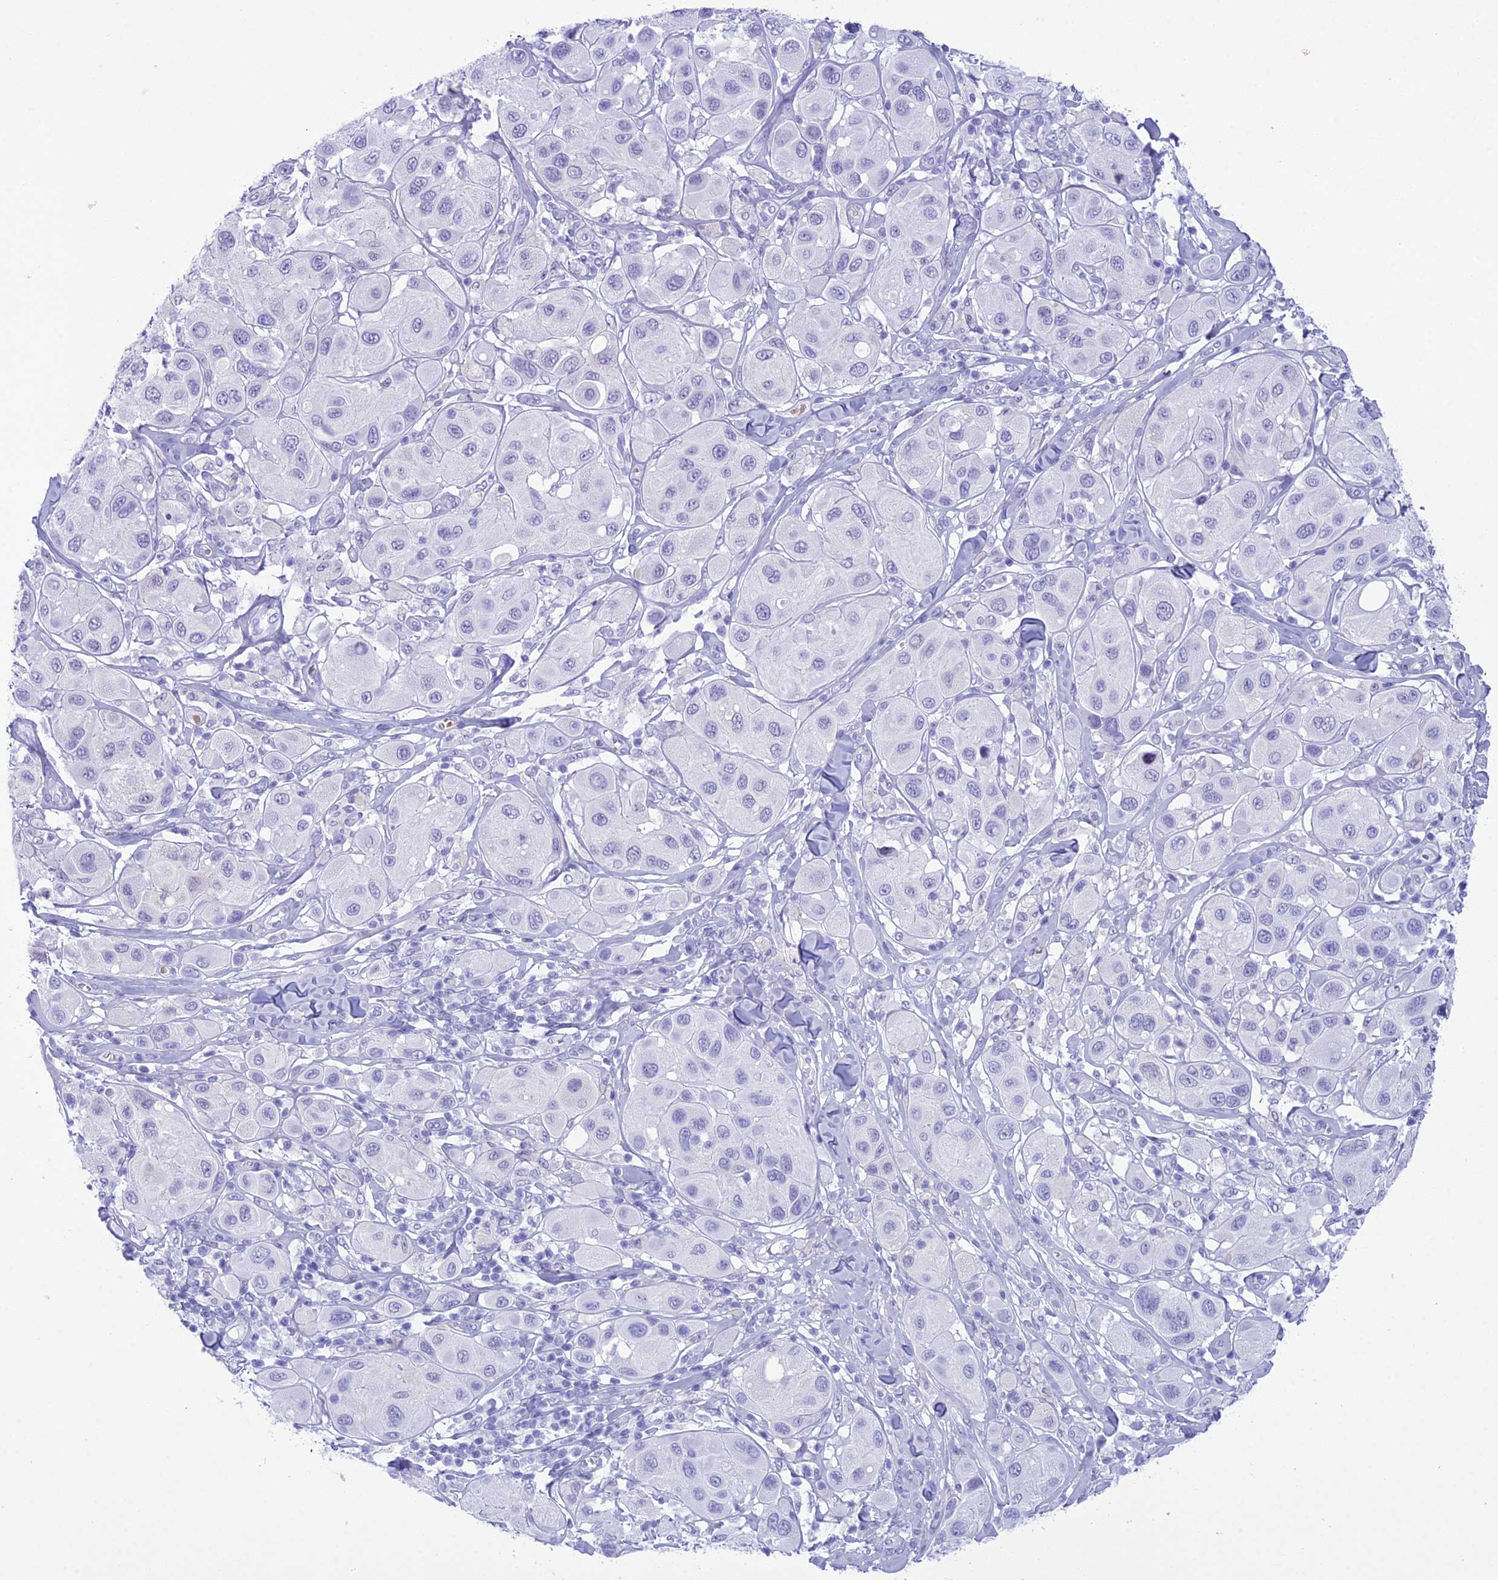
{"staining": {"intensity": "negative", "quantity": "none", "location": "none"}, "tissue": "melanoma", "cell_type": "Tumor cells", "image_type": "cancer", "snomed": [{"axis": "morphology", "description": "Malignant melanoma, Metastatic site"}, {"axis": "topography", "description": "Skin"}], "caption": "Immunohistochemistry of human melanoma shows no expression in tumor cells.", "gene": "RNPS1", "patient": {"sex": "male", "age": 41}}